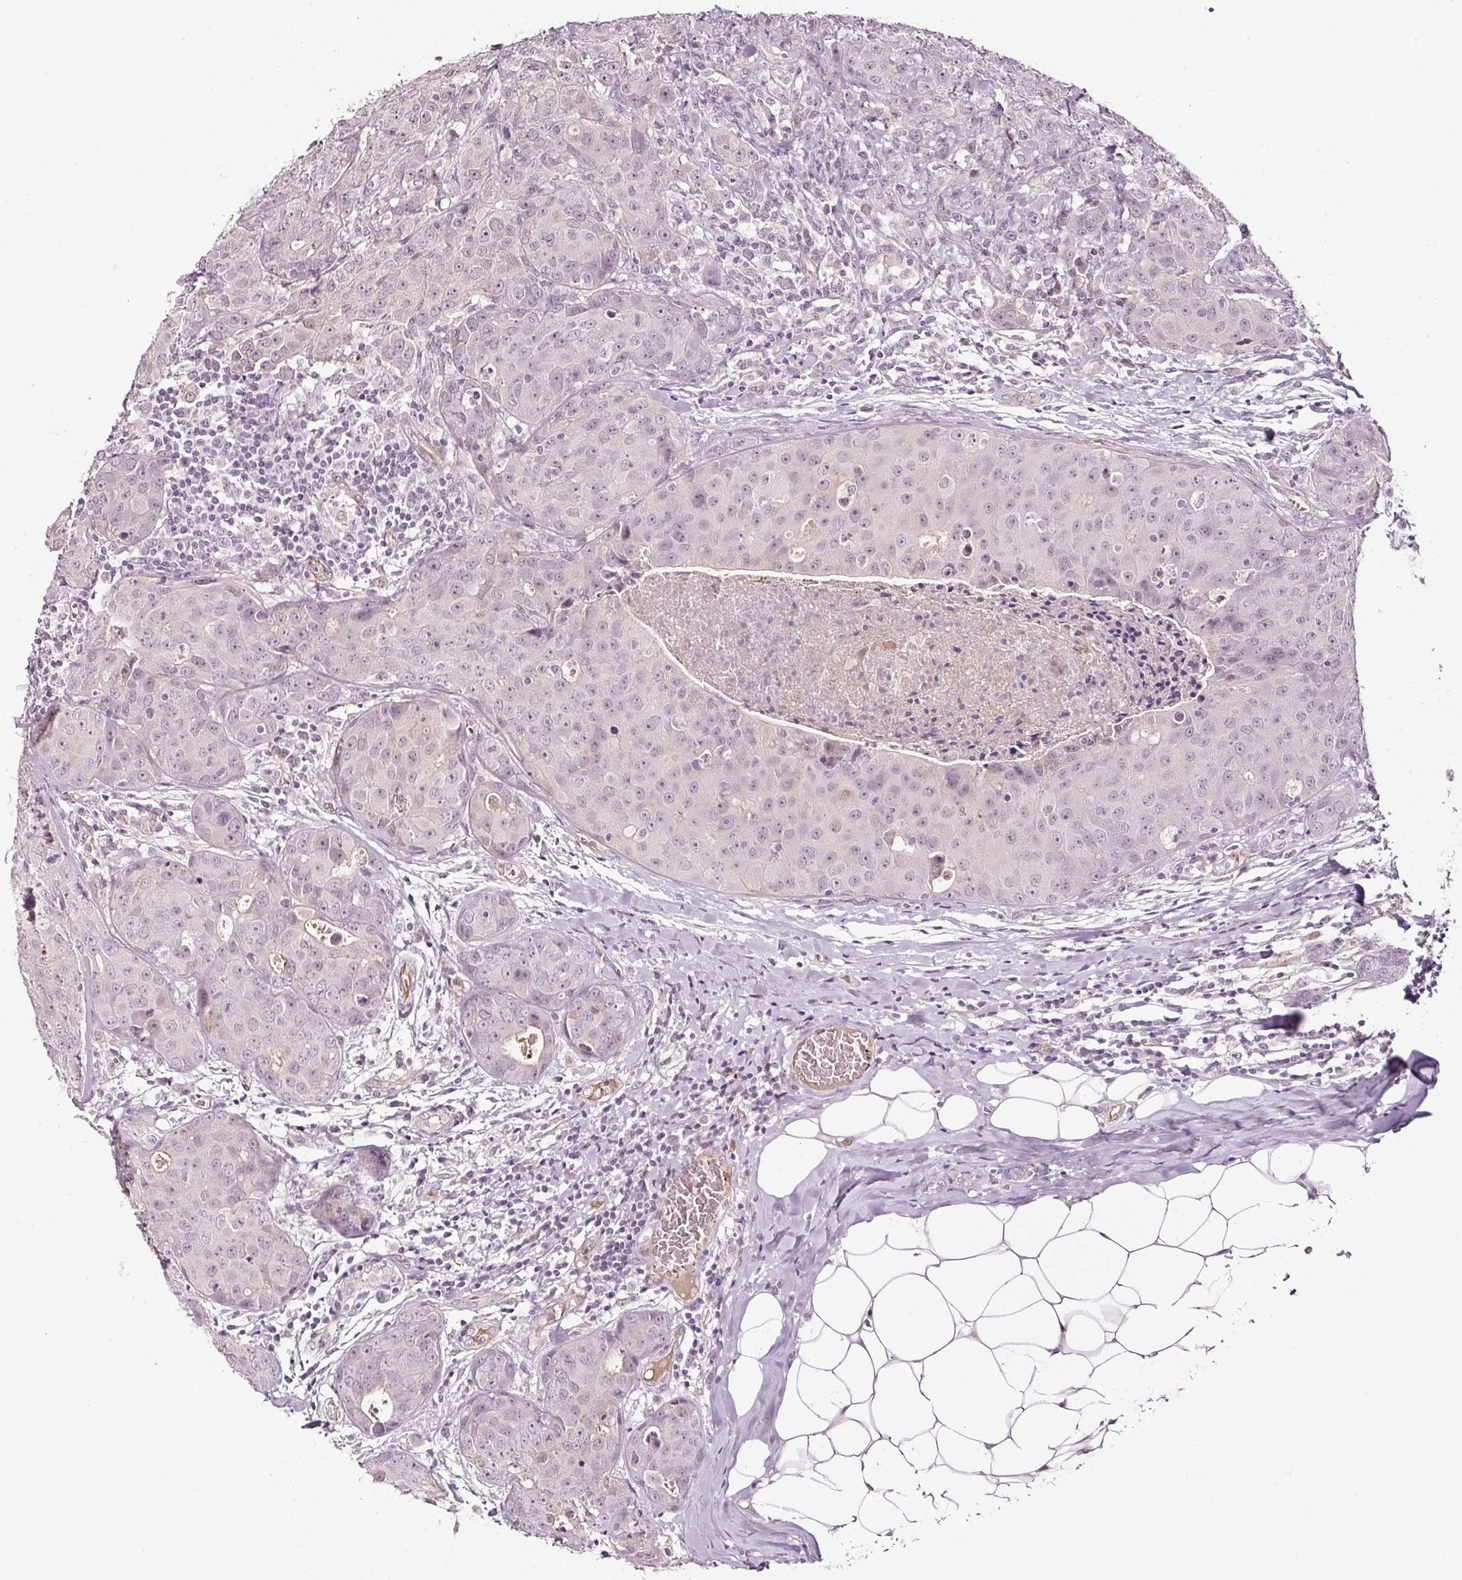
{"staining": {"intensity": "negative", "quantity": "none", "location": "none"}, "tissue": "breast cancer", "cell_type": "Tumor cells", "image_type": "cancer", "snomed": [{"axis": "morphology", "description": "Duct carcinoma"}, {"axis": "topography", "description": "Breast"}], "caption": "There is no significant staining in tumor cells of breast intraductal carcinoma.", "gene": "ABCB4", "patient": {"sex": "female", "age": 43}}